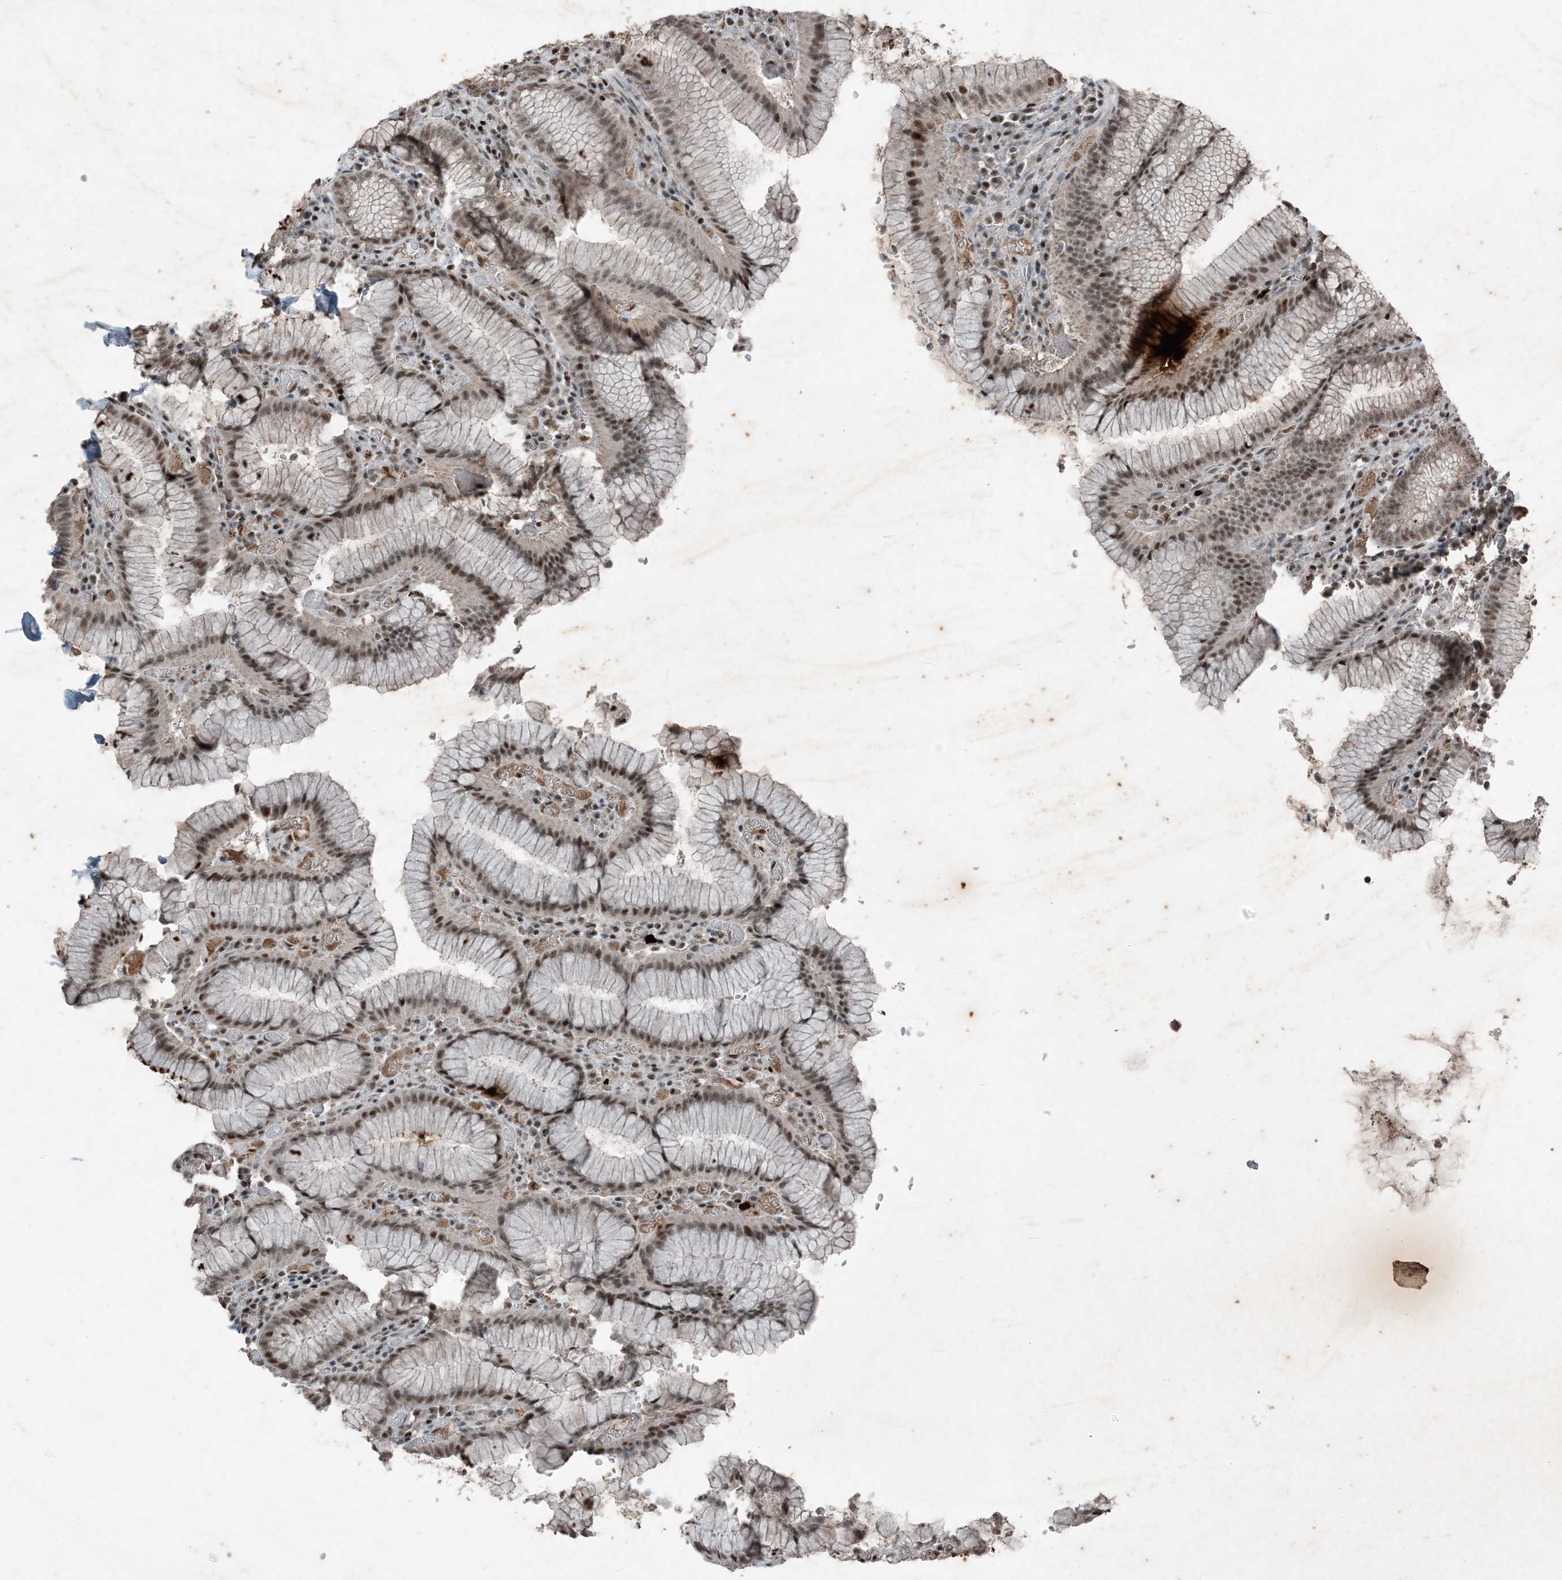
{"staining": {"intensity": "moderate", "quantity": "25%-75%", "location": "cytoplasmic/membranous,nuclear"}, "tissue": "stomach", "cell_type": "Glandular cells", "image_type": "normal", "snomed": [{"axis": "morphology", "description": "Normal tissue, NOS"}, {"axis": "topography", "description": "Stomach"}], "caption": "Protein expression analysis of unremarkable human stomach reveals moderate cytoplasmic/membranous,nuclear positivity in approximately 25%-75% of glandular cells. (DAB (3,3'-diaminobenzidine) = brown stain, brightfield microscopy at high magnification).", "gene": "TADA2B", "patient": {"sex": "male", "age": 55}}